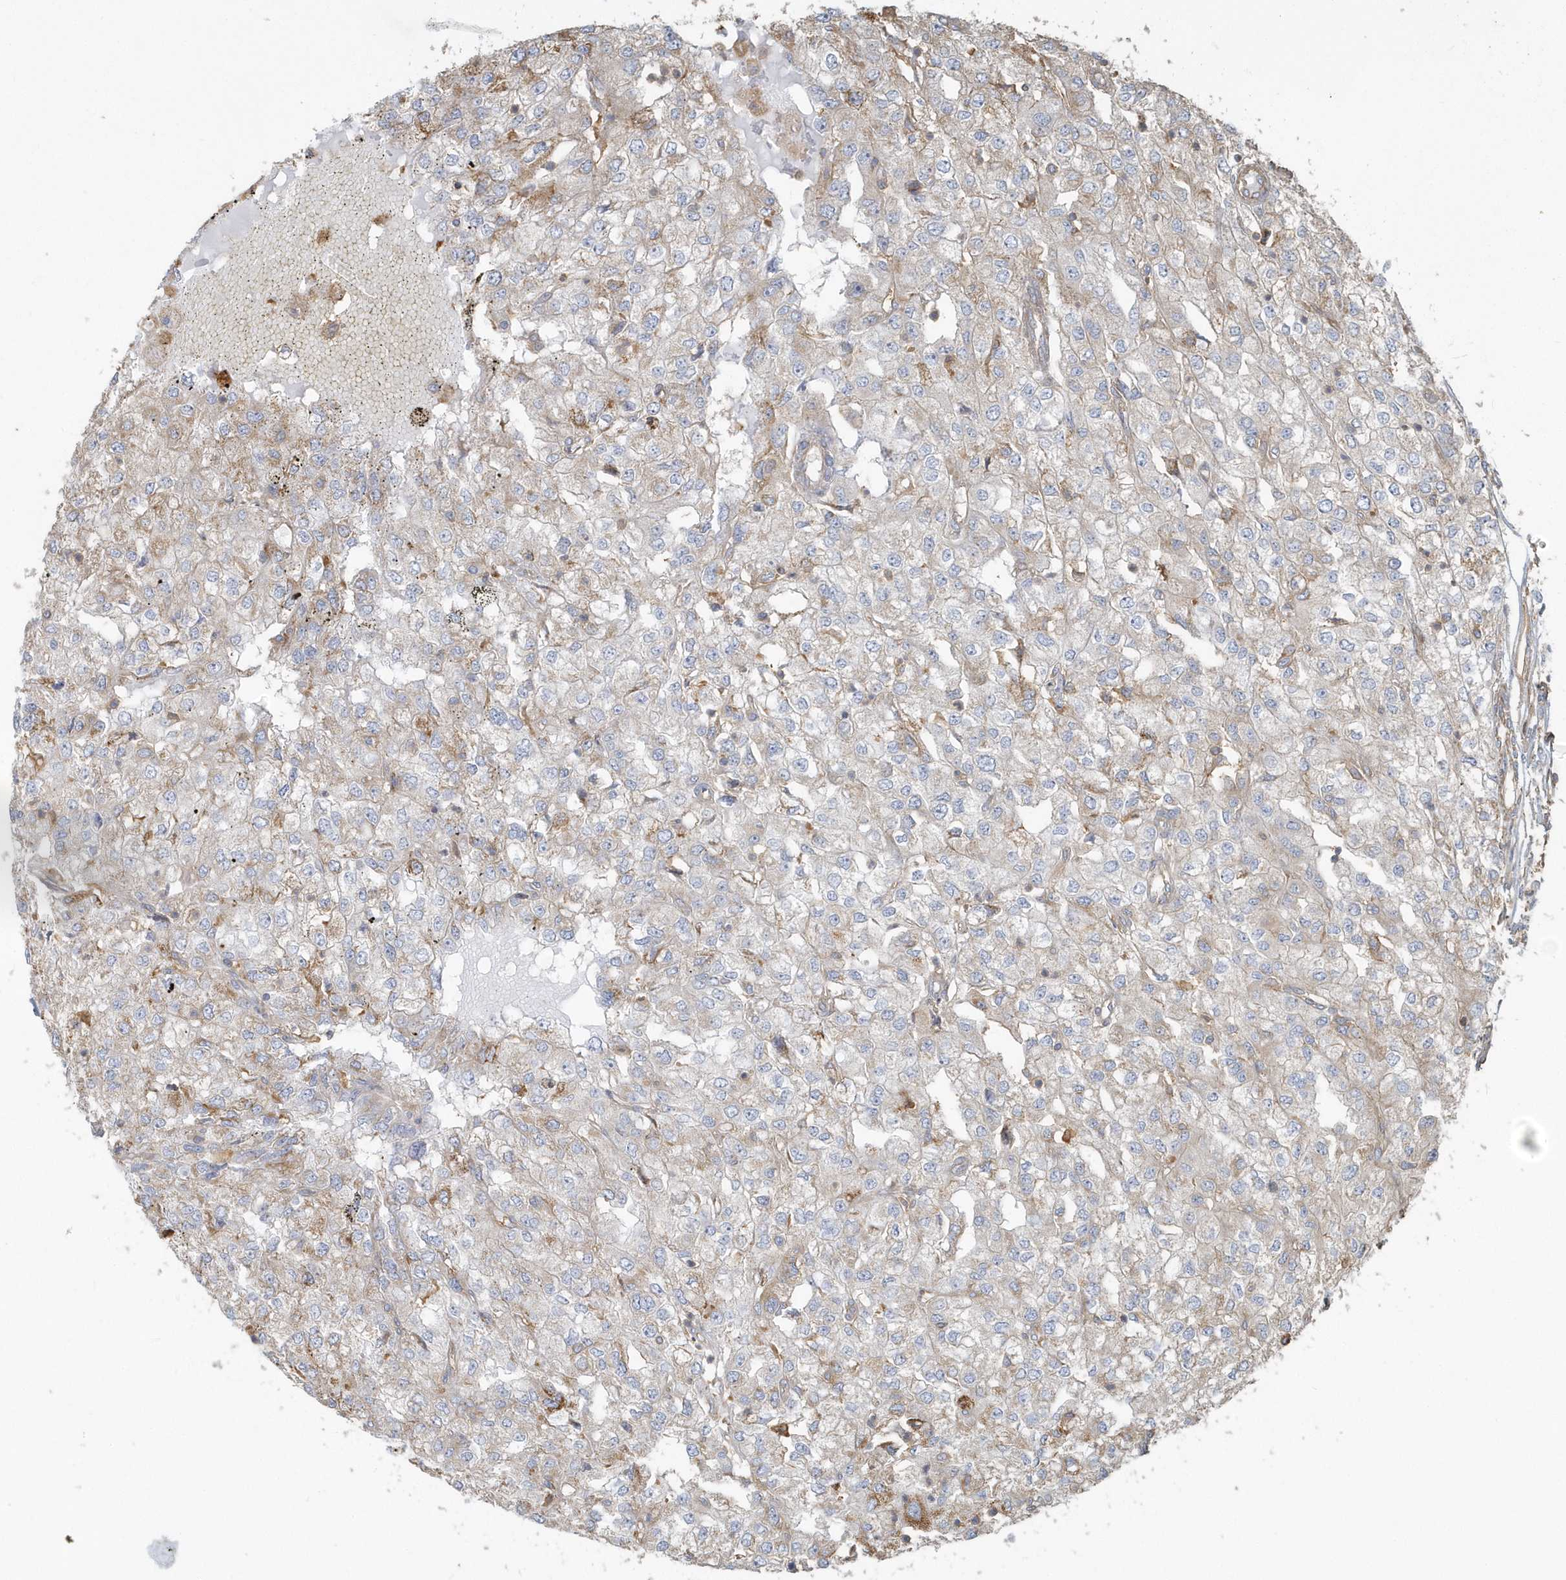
{"staining": {"intensity": "negative", "quantity": "none", "location": "none"}, "tissue": "renal cancer", "cell_type": "Tumor cells", "image_type": "cancer", "snomed": [{"axis": "morphology", "description": "Adenocarcinoma, NOS"}, {"axis": "topography", "description": "Kidney"}], "caption": "DAB immunohistochemical staining of human renal adenocarcinoma reveals no significant positivity in tumor cells.", "gene": "TRAIP", "patient": {"sex": "female", "age": 54}}